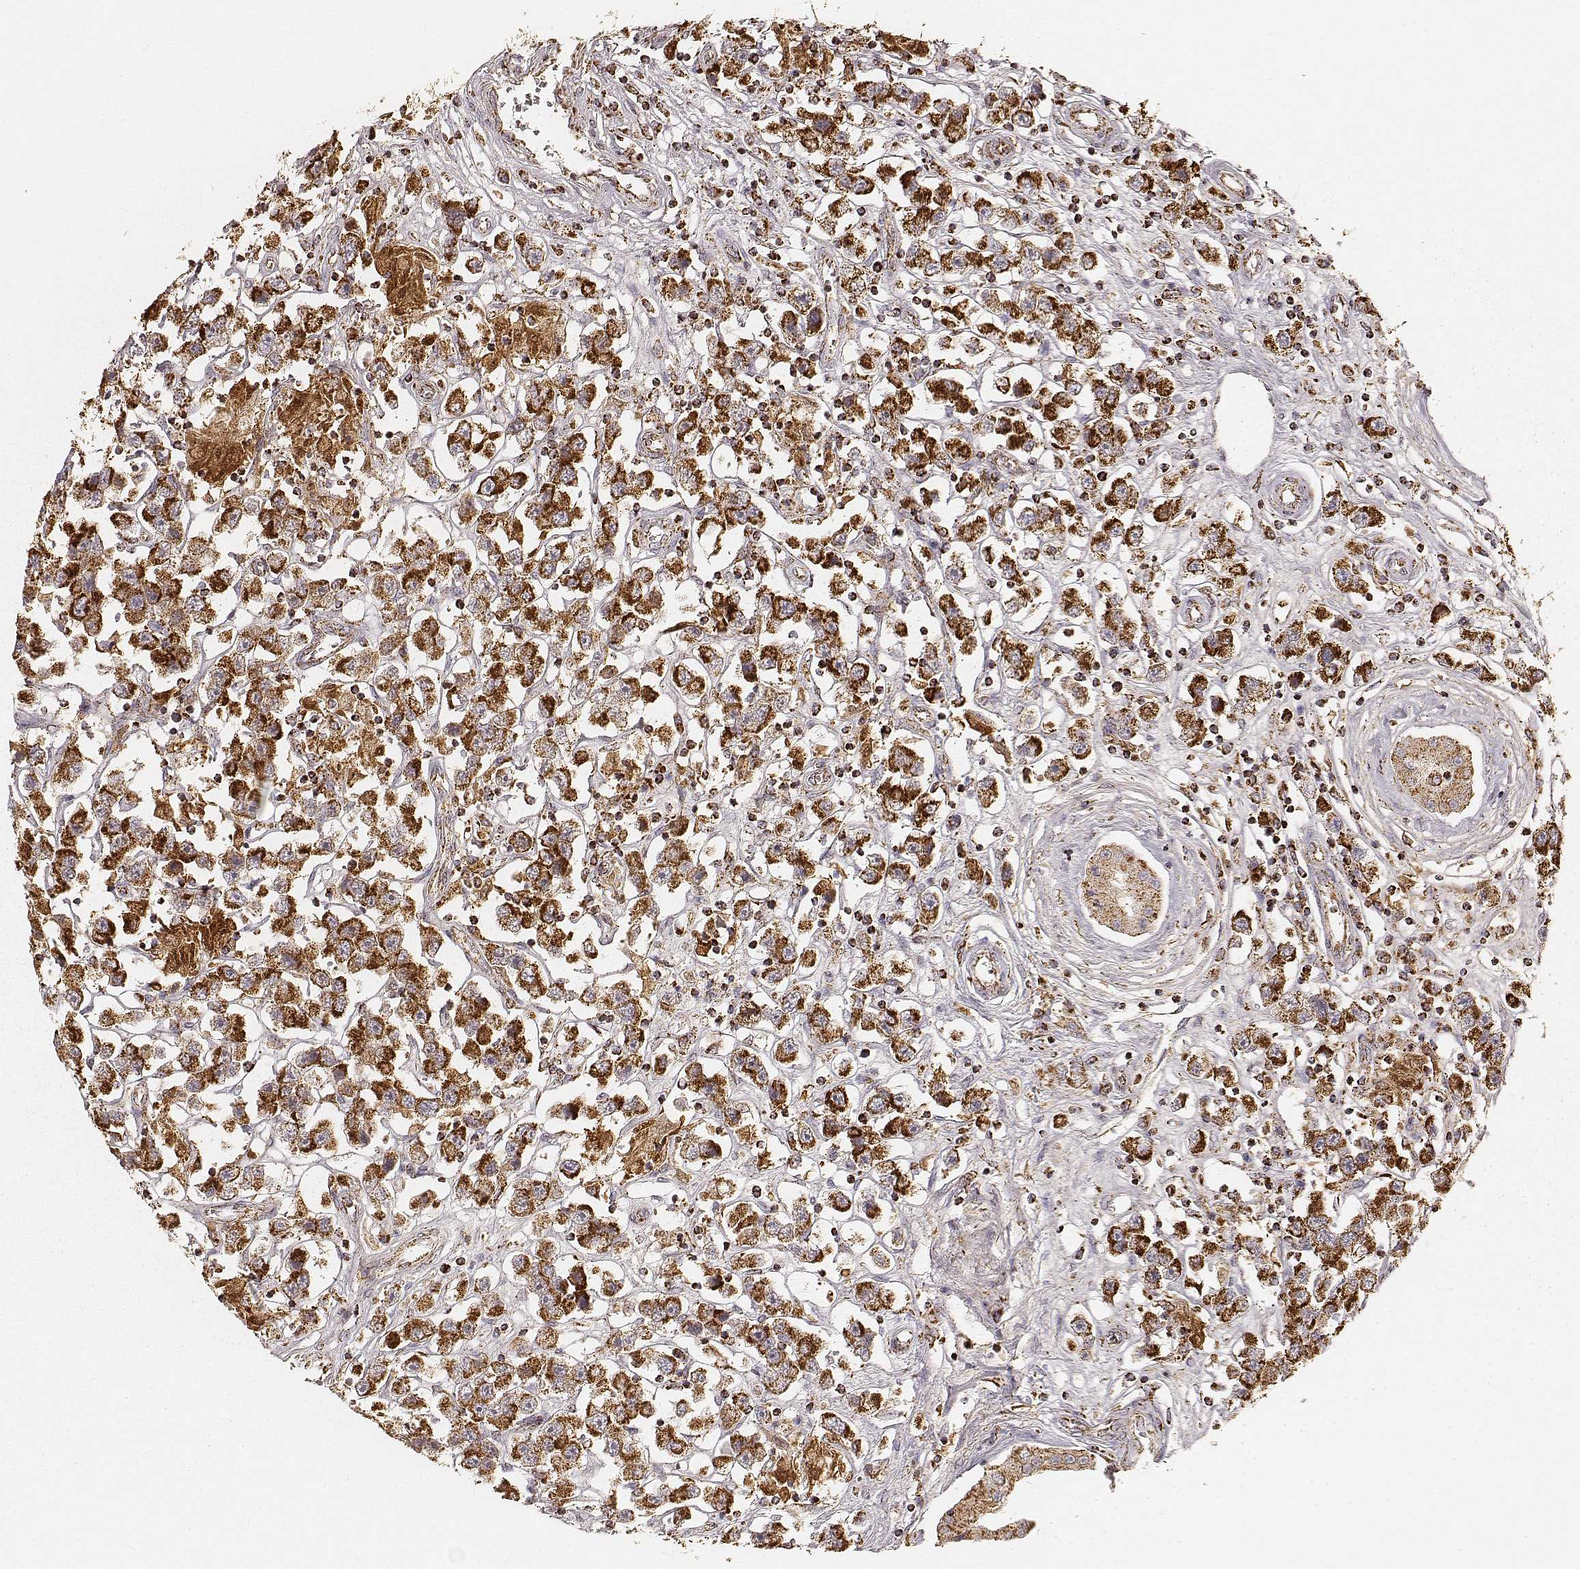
{"staining": {"intensity": "strong", "quantity": ">75%", "location": "cytoplasmic/membranous"}, "tissue": "testis cancer", "cell_type": "Tumor cells", "image_type": "cancer", "snomed": [{"axis": "morphology", "description": "Seminoma, NOS"}, {"axis": "topography", "description": "Testis"}], "caption": "Immunohistochemical staining of testis cancer (seminoma) shows strong cytoplasmic/membranous protein staining in approximately >75% of tumor cells.", "gene": "CS", "patient": {"sex": "male", "age": 45}}